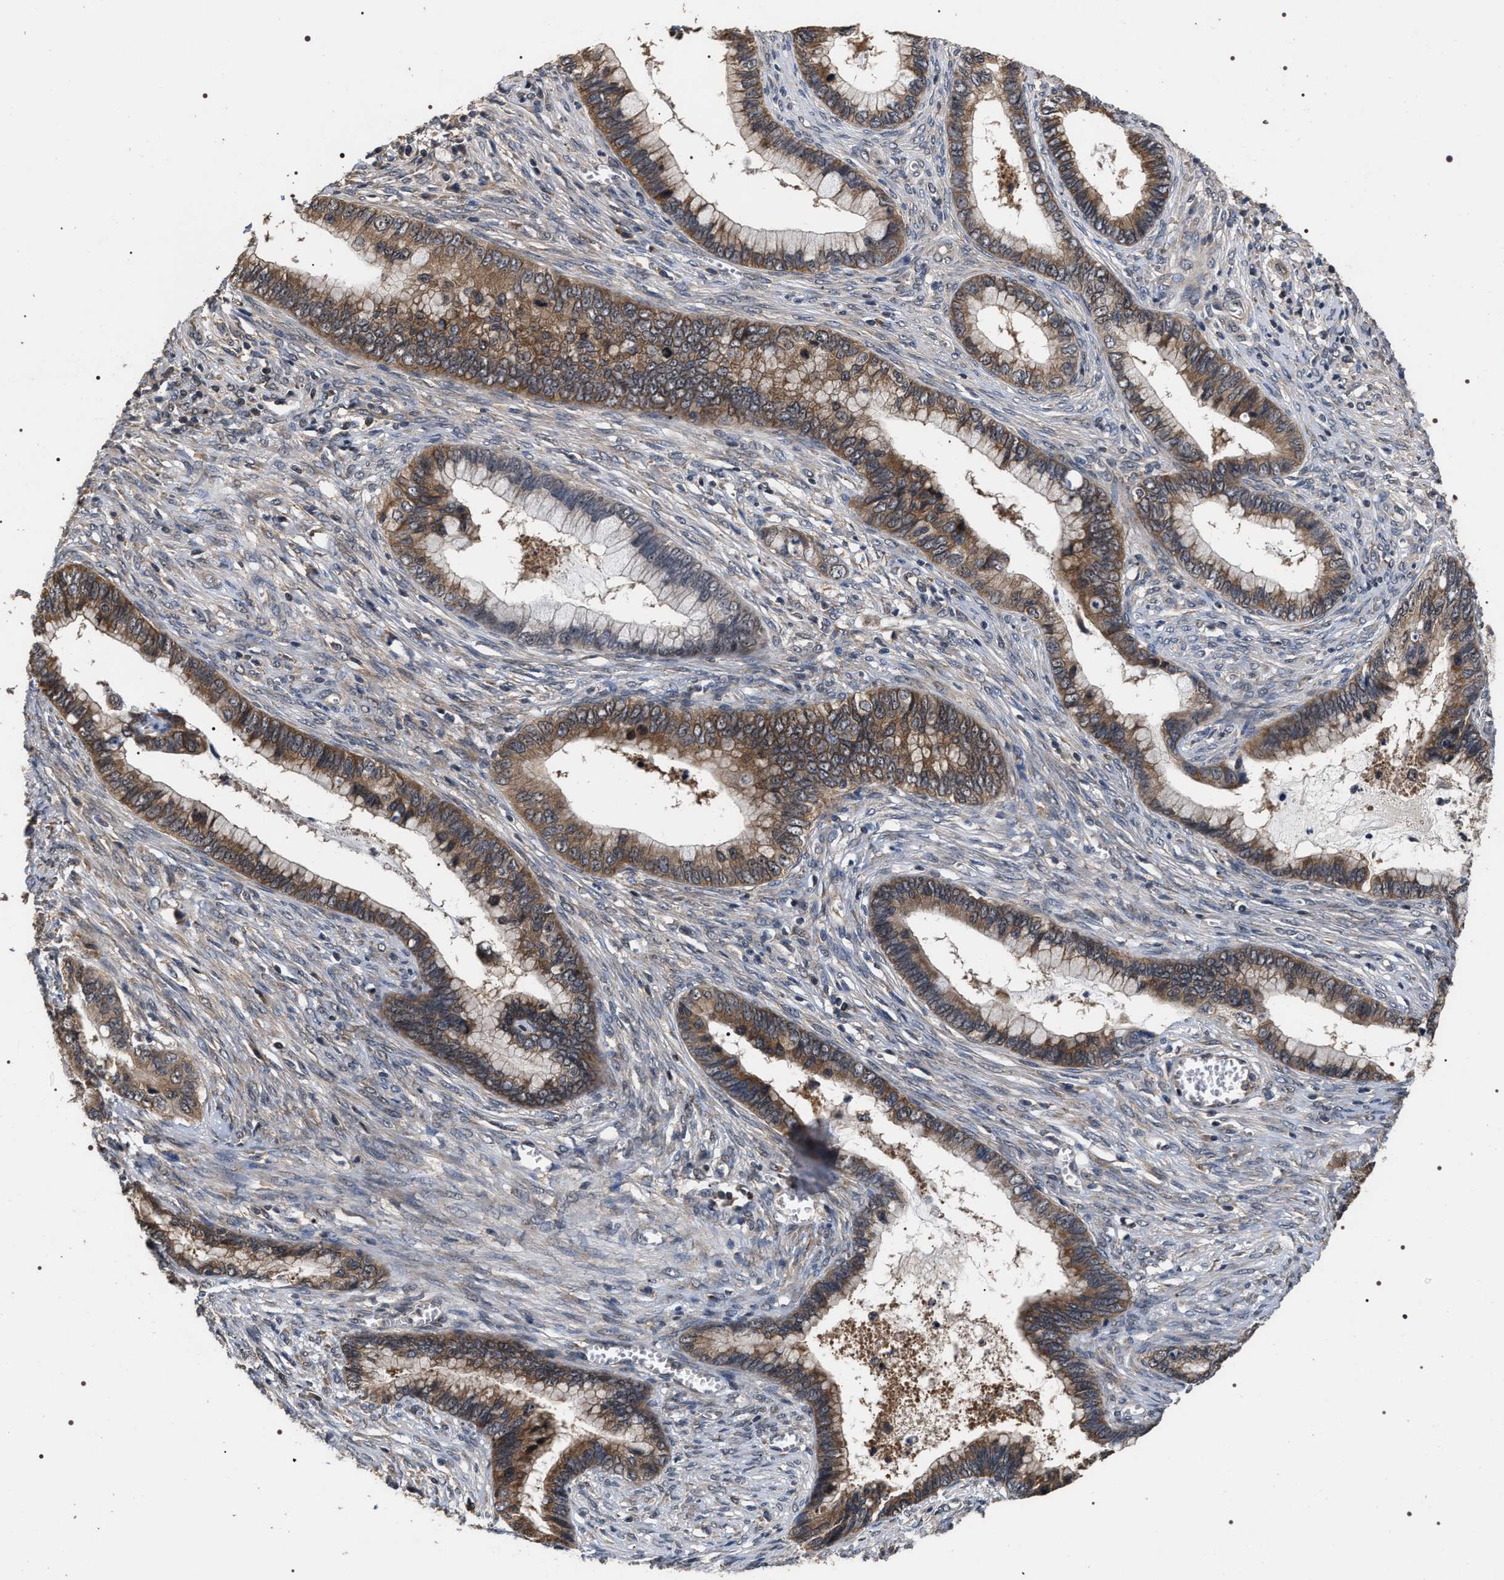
{"staining": {"intensity": "moderate", "quantity": ">75%", "location": "cytoplasmic/membranous"}, "tissue": "cervical cancer", "cell_type": "Tumor cells", "image_type": "cancer", "snomed": [{"axis": "morphology", "description": "Adenocarcinoma, NOS"}, {"axis": "topography", "description": "Cervix"}], "caption": "Immunohistochemical staining of cervical cancer (adenocarcinoma) displays moderate cytoplasmic/membranous protein staining in approximately >75% of tumor cells.", "gene": "UPF3A", "patient": {"sex": "female", "age": 44}}